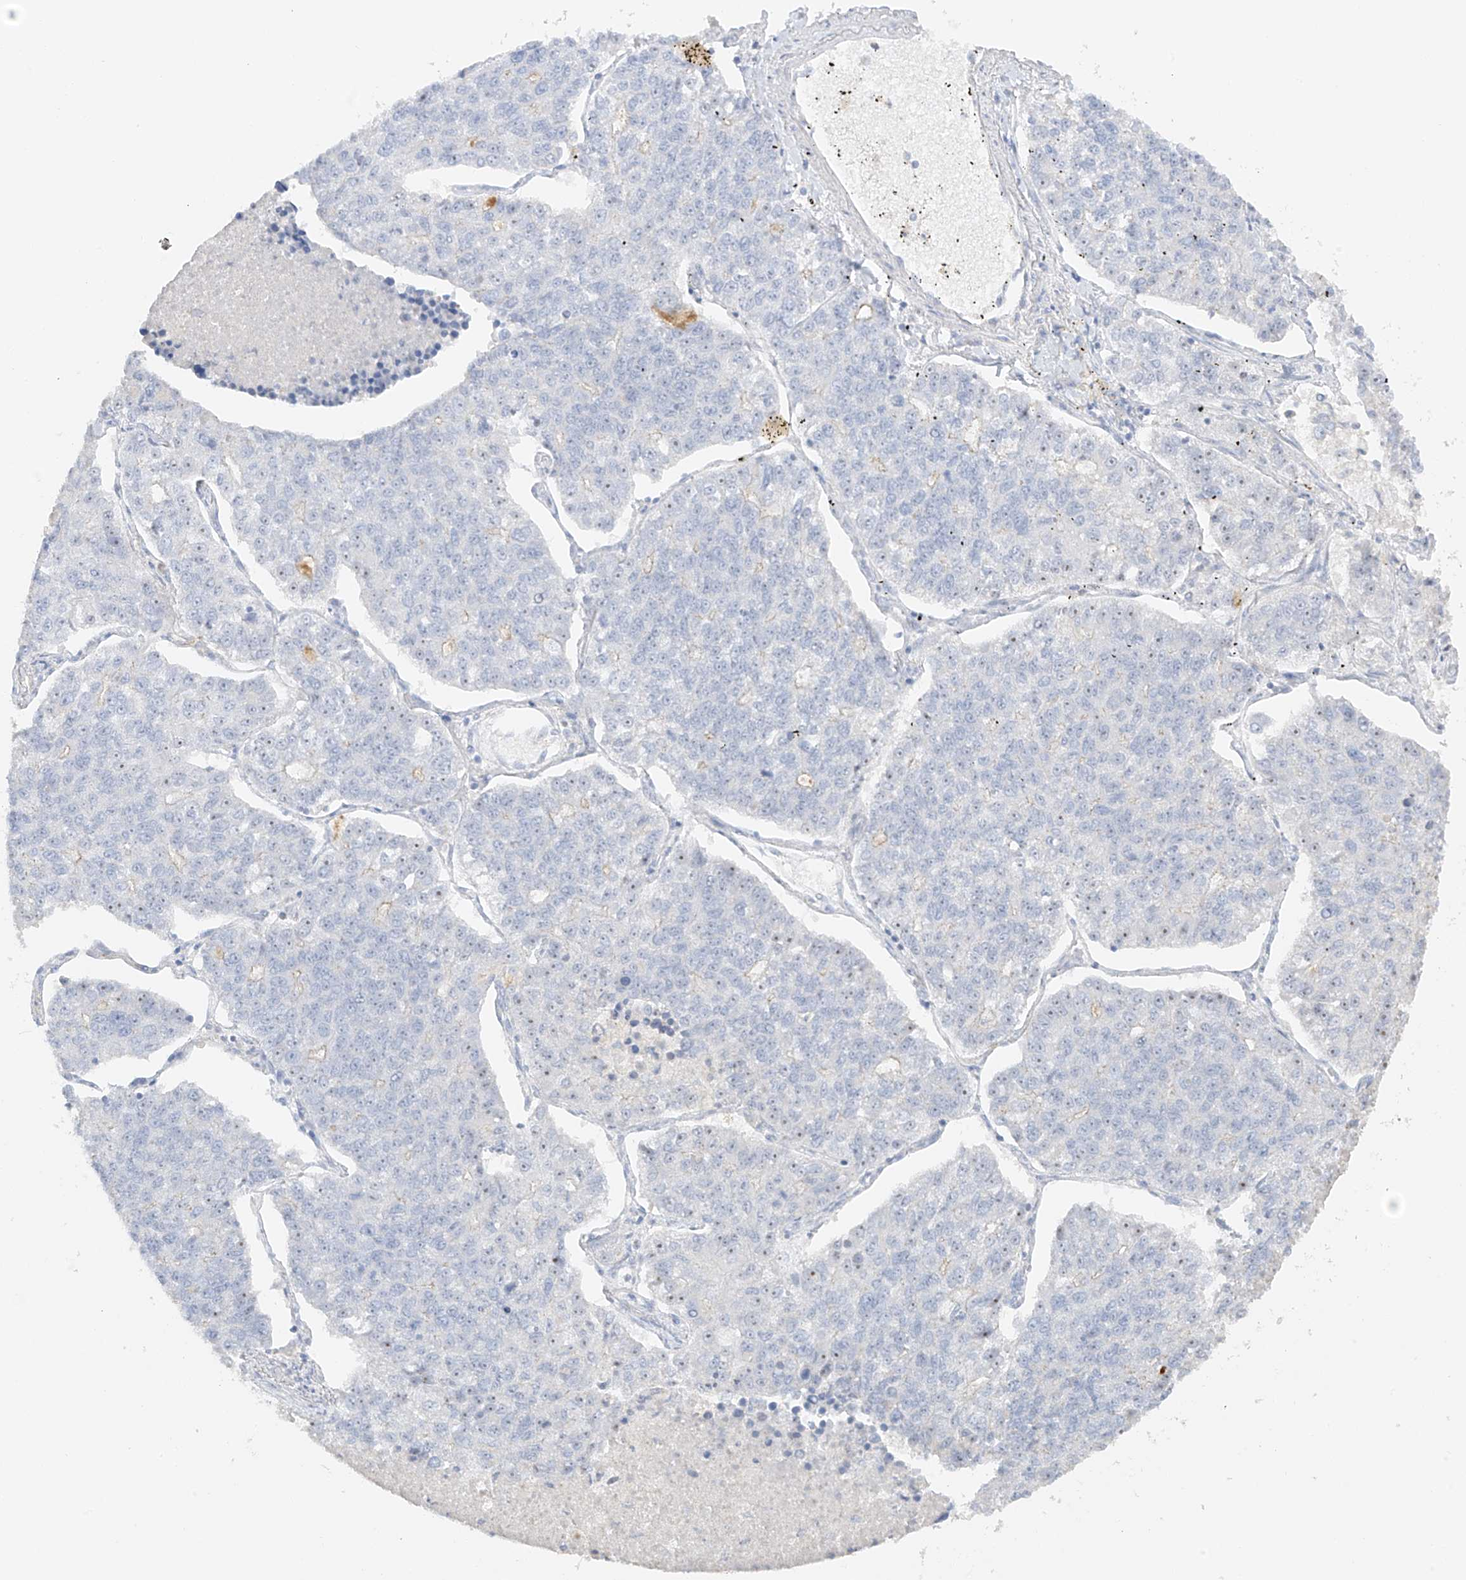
{"staining": {"intensity": "negative", "quantity": "none", "location": "none"}, "tissue": "lung cancer", "cell_type": "Tumor cells", "image_type": "cancer", "snomed": [{"axis": "morphology", "description": "Adenocarcinoma, NOS"}, {"axis": "topography", "description": "Lung"}], "caption": "High magnification brightfield microscopy of adenocarcinoma (lung) stained with DAB (brown) and counterstained with hematoxylin (blue): tumor cells show no significant staining.", "gene": "ZBTB41", "patient": {"sex": "male", "age": 49}}